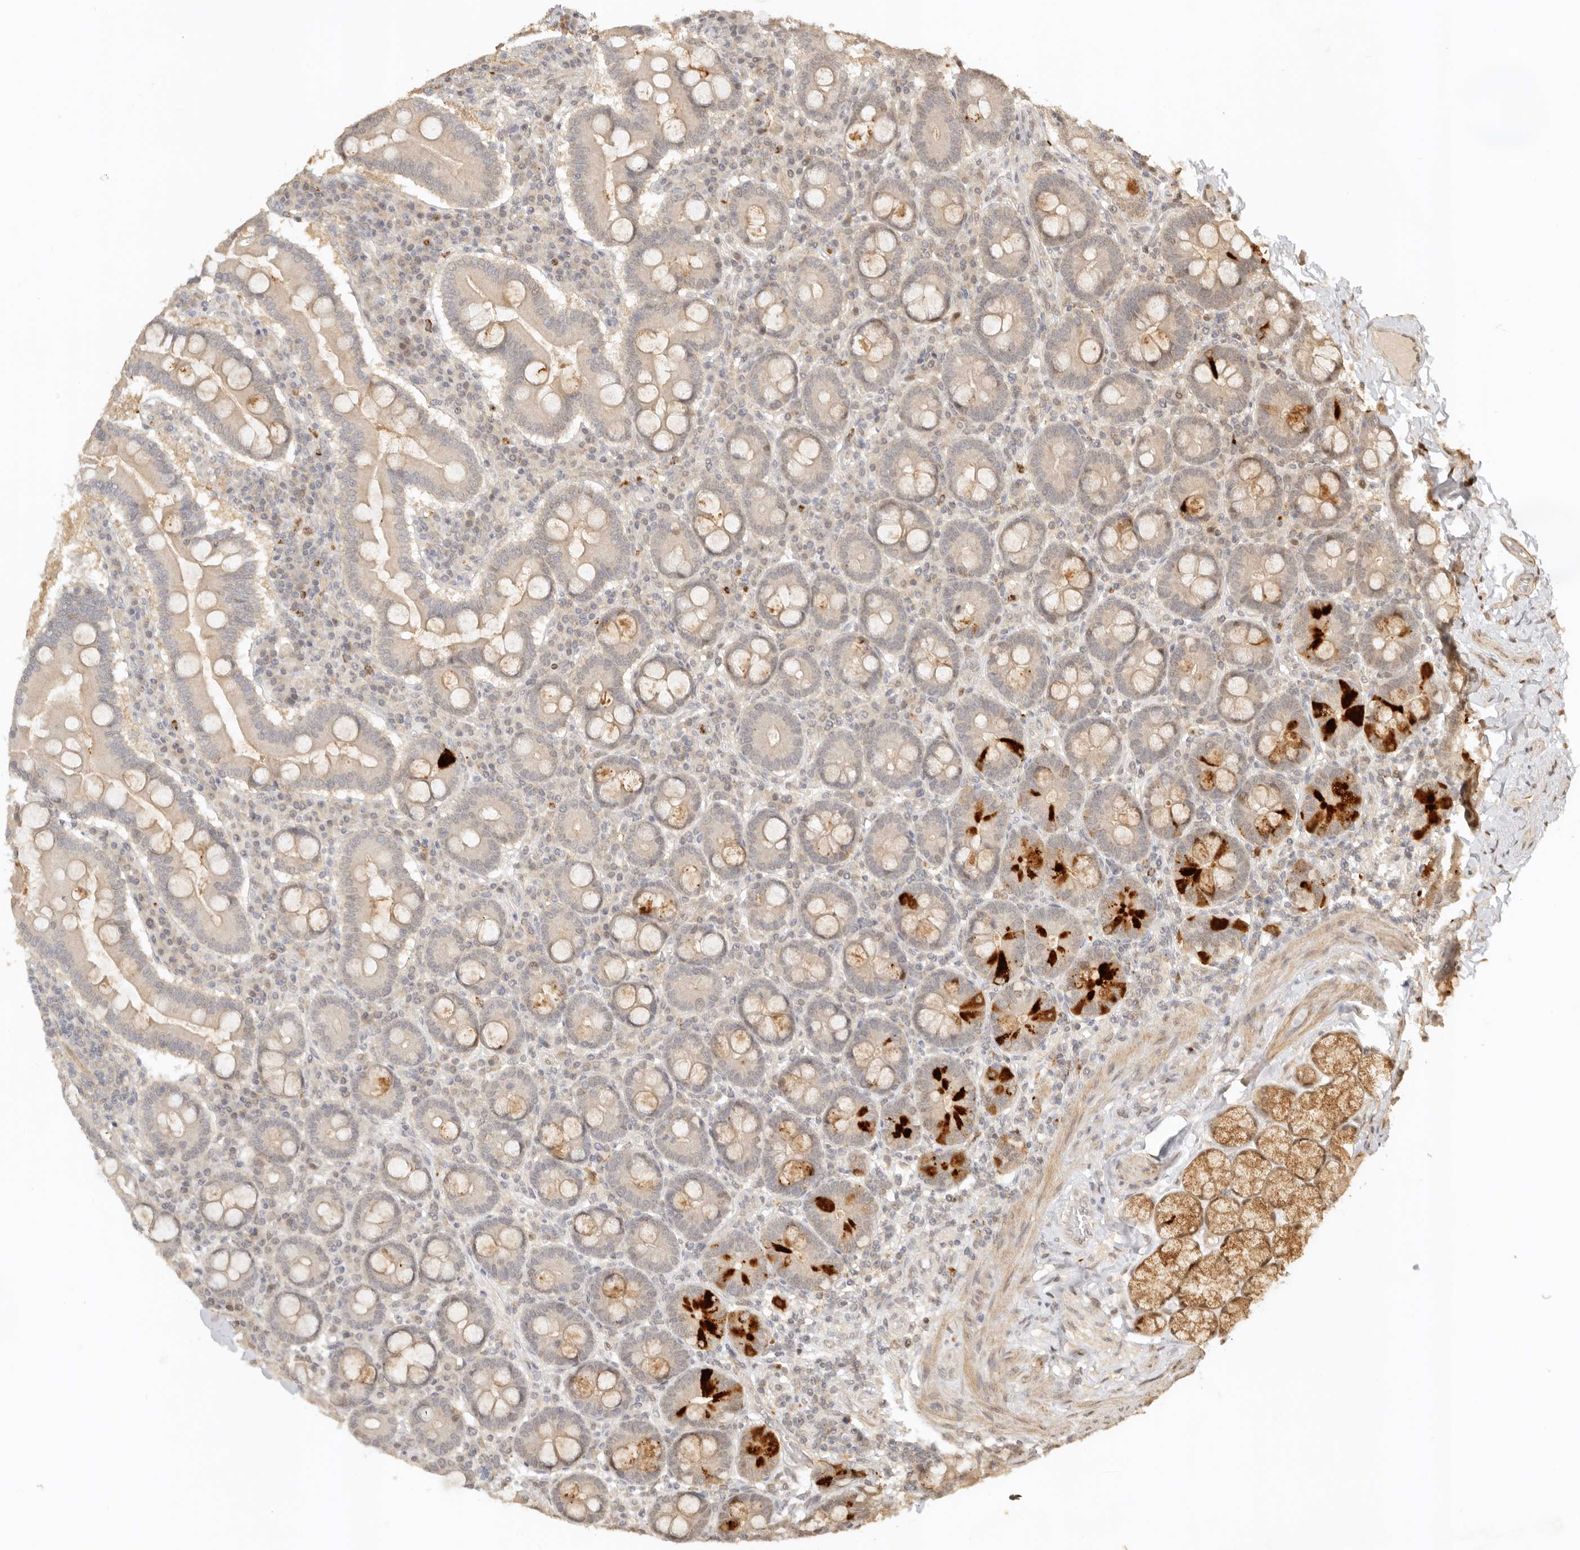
{"staining": {"intensity": "strong", "quantity": "<25%", "location": "cytoplasmic/membranous,nuclear"}, "tissue": "duodenum", "cell_type": "Glandular cells", "image_type": "normal", "snomed": [{"axis": "morphology", "description": "Normal tissue, NOS"}, {"axis": "topography", "description": "Duodenum"}], "caption": "A high-resolution image shows IHC staining of normal duodenum, which displays strong cytoplasmic/membranous,nuclear staining in approximately <25% of glandular cells. (Stains: DAB in brown, nuclei in blue, Microscopy: brightfield microscopy at high magnification).", "gene": "KIF2B", "patient": {"sex": "male", "age": 50}}